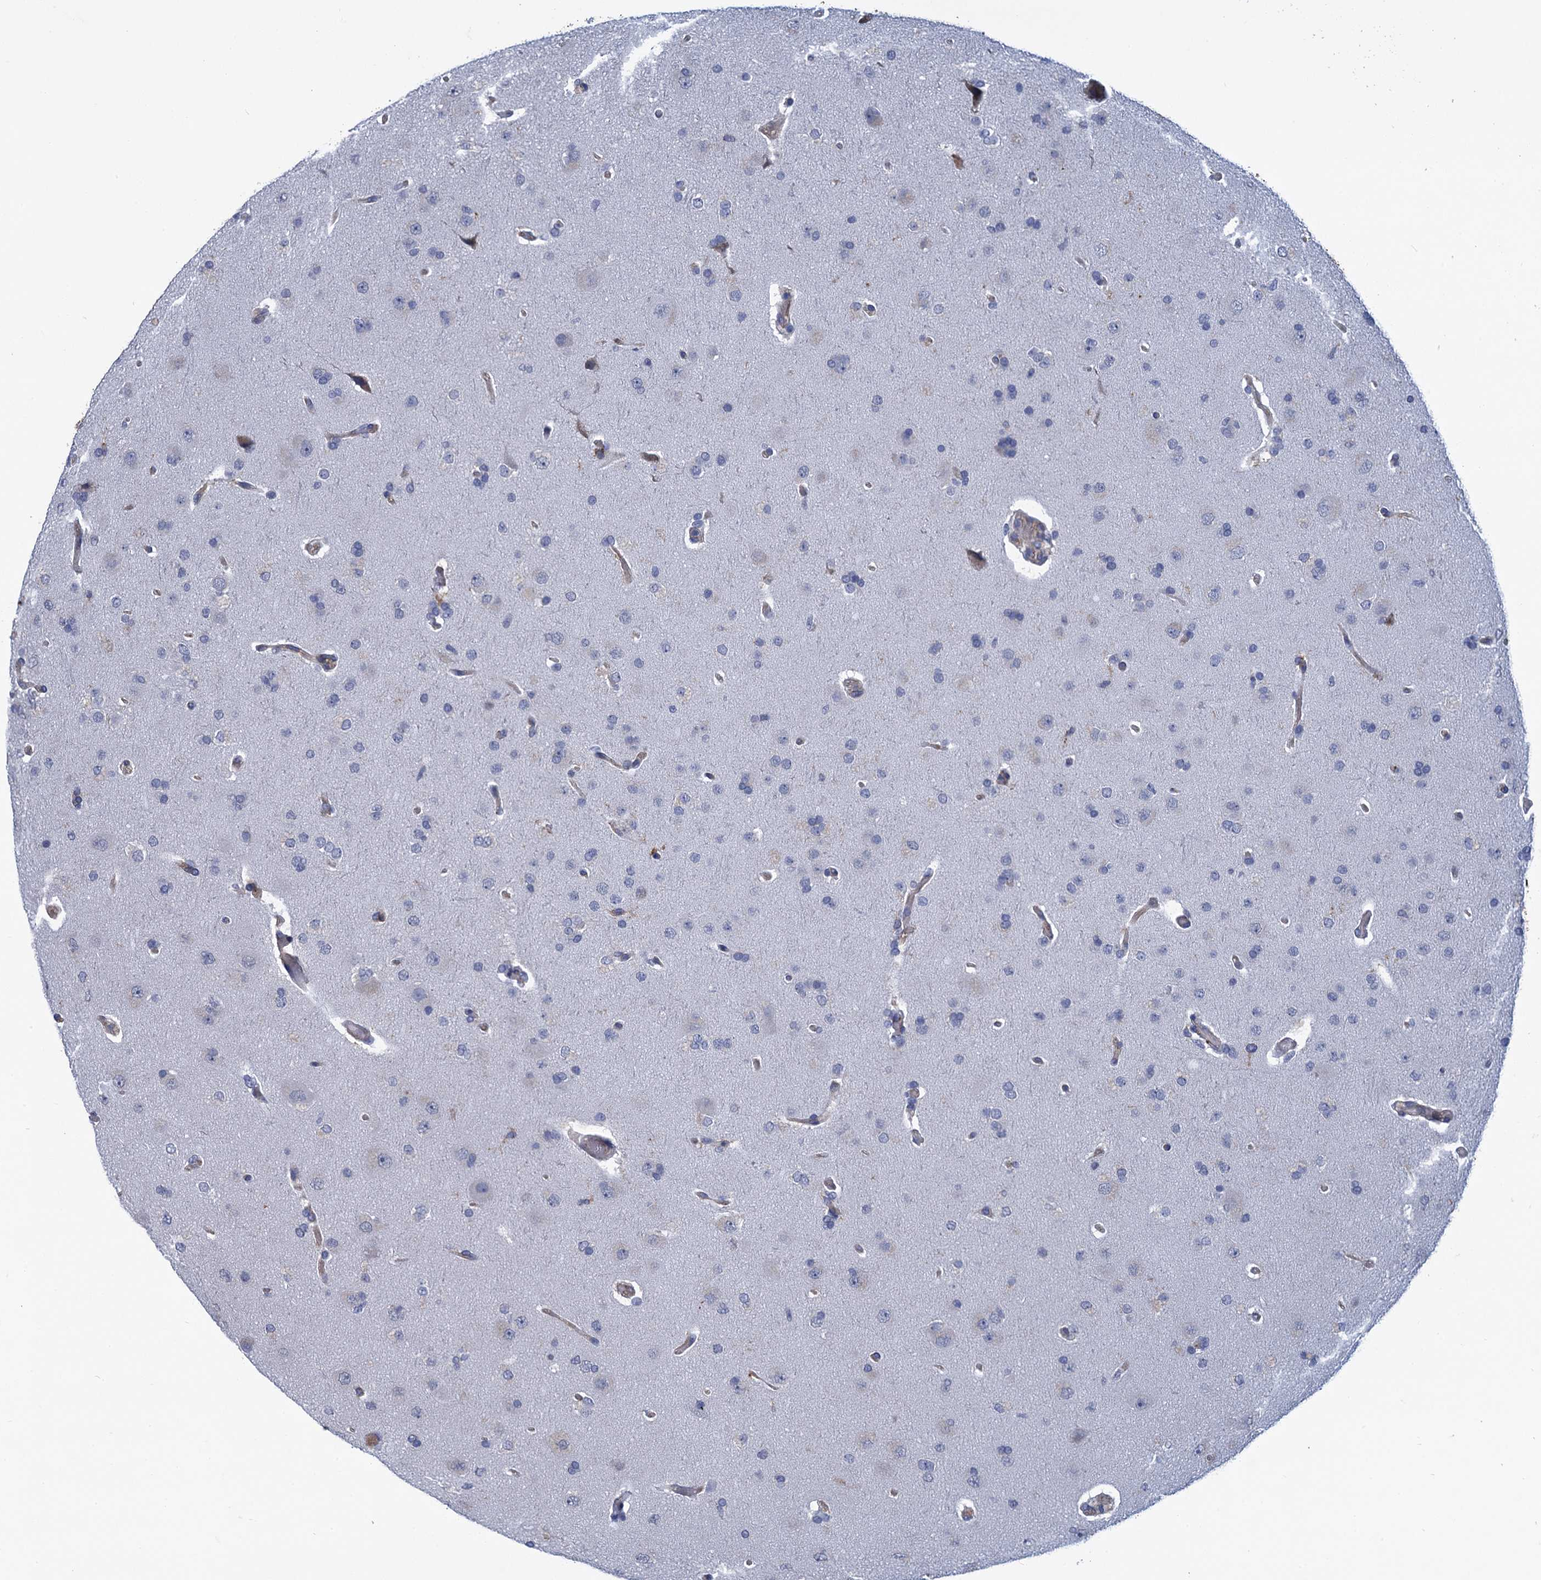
{"staining": {"intensity": "negative", "quantity": "none", "location": "none"}, "tissue": "glioma", "cell_type": "Tumor cells", "image_type": "cancer", "snomed": [{"axis": "morphology", "description": "Glioma, malignant, High grade"}, {"axis": "topography", "description": "Brain"}], "caption": "This is an immunohistochemistry (IHC) histopathology image of human glioma. There is no staining in tumor cells.", "gene": "DNHD1", "patient": {"sex": "male", "age": 72}}